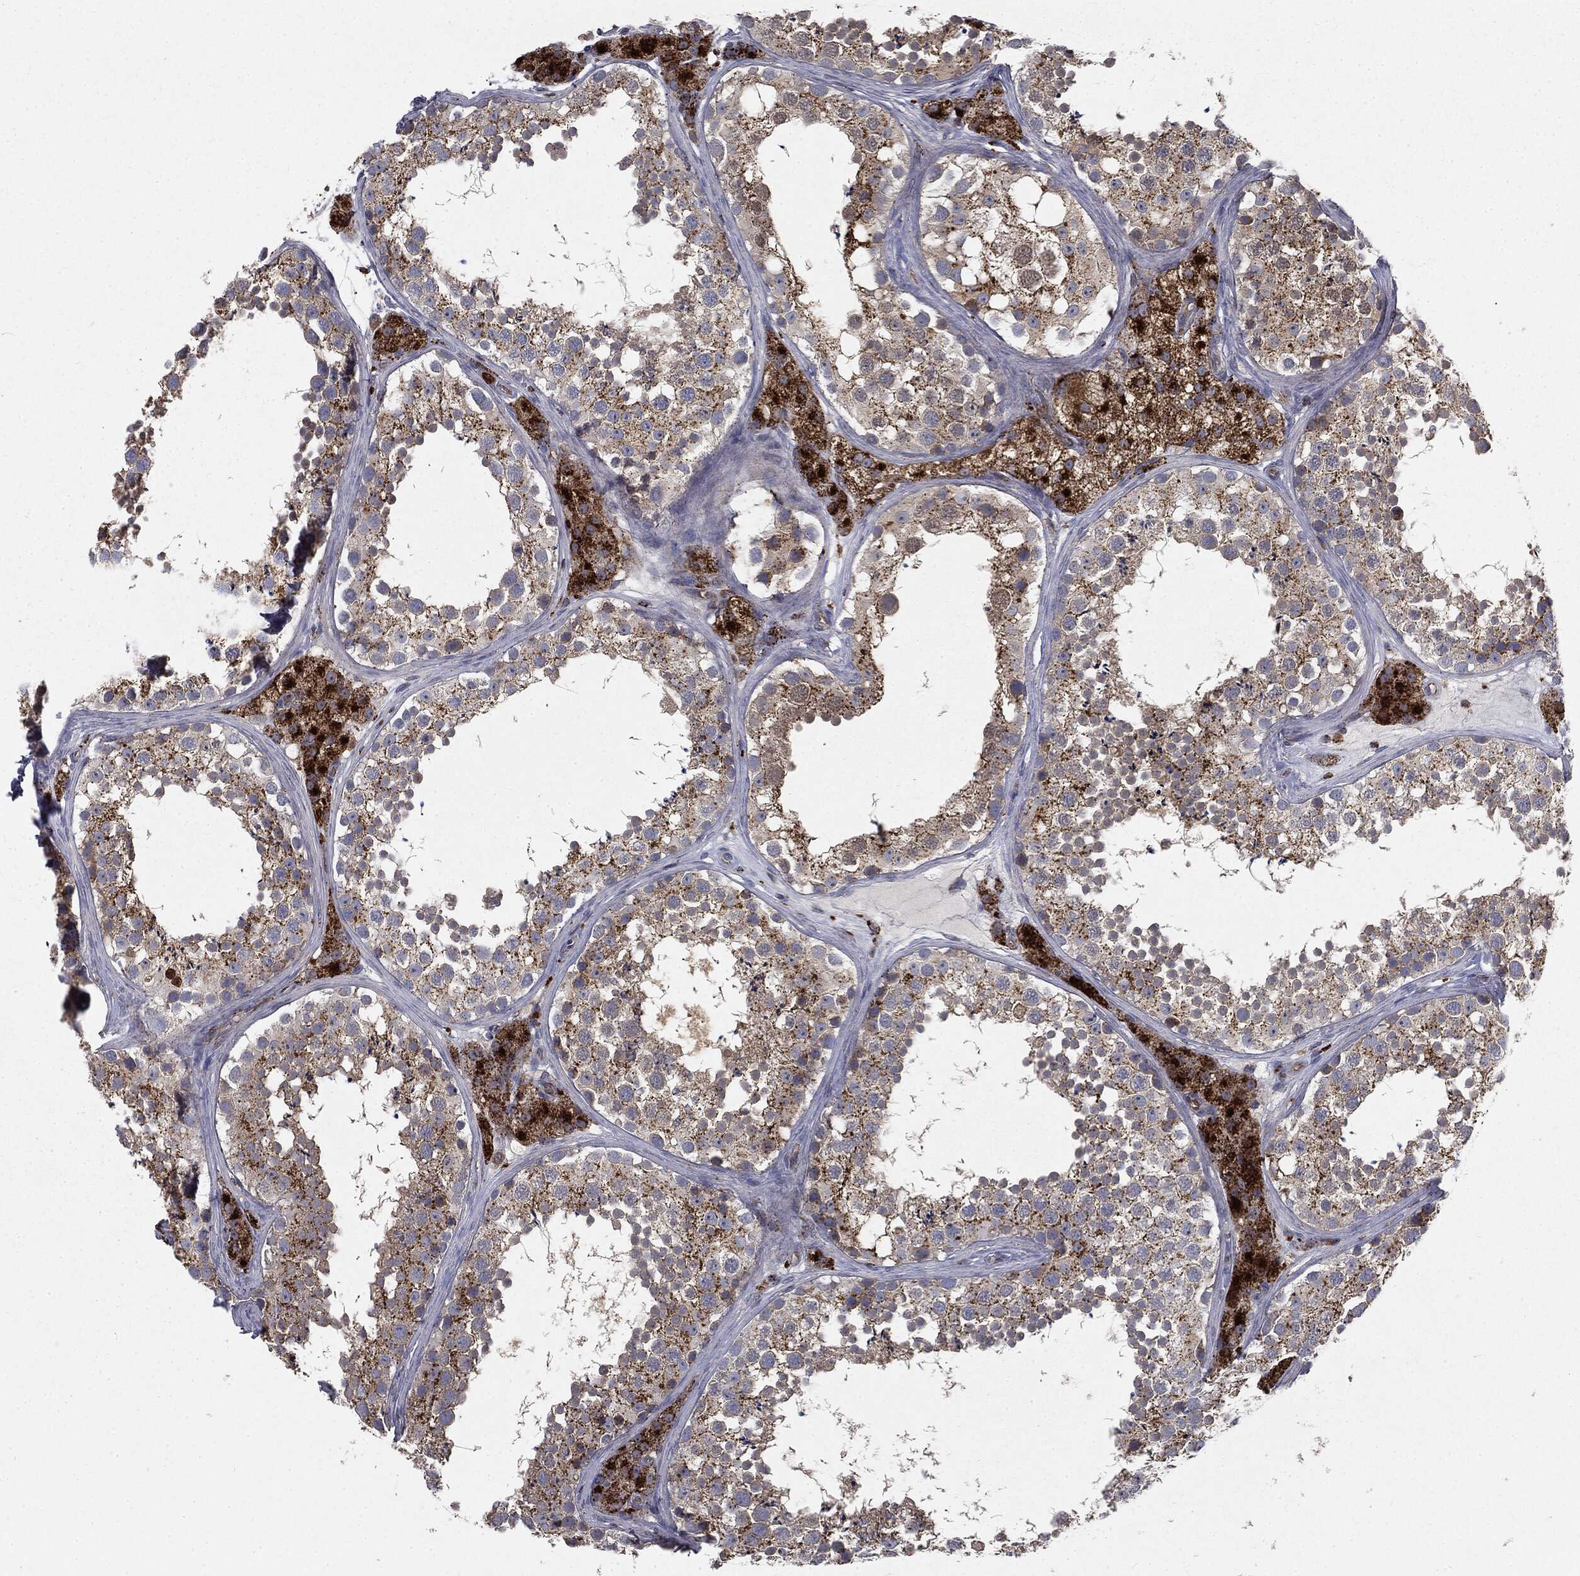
{"staining": {"intensity": "moderate", "quantity": ">75%", "location": "cytoplasmic/membranous"}, "tissue": "testis", "cell_type": "Cells in seminiferous ducts", "image_type": "normal", "snomed": [{"axis": "morphology", "description": "Normal tissue, NOS"}, {"axis": "topography", "description": "Testis"}], "caption": "Immunohistochemistry (IHC) histopathology image of unremarkable testis: human testis stained using immunohistochemistry shows medium levels of moderate protein expression localized specifically in the cytoplasmic/membranous of cells in seminiferous ducts, appearing as a cytoplasmic/membranous brown color.", "gene": "CTSA", "patient": {"sex": "male", "age": 41}}